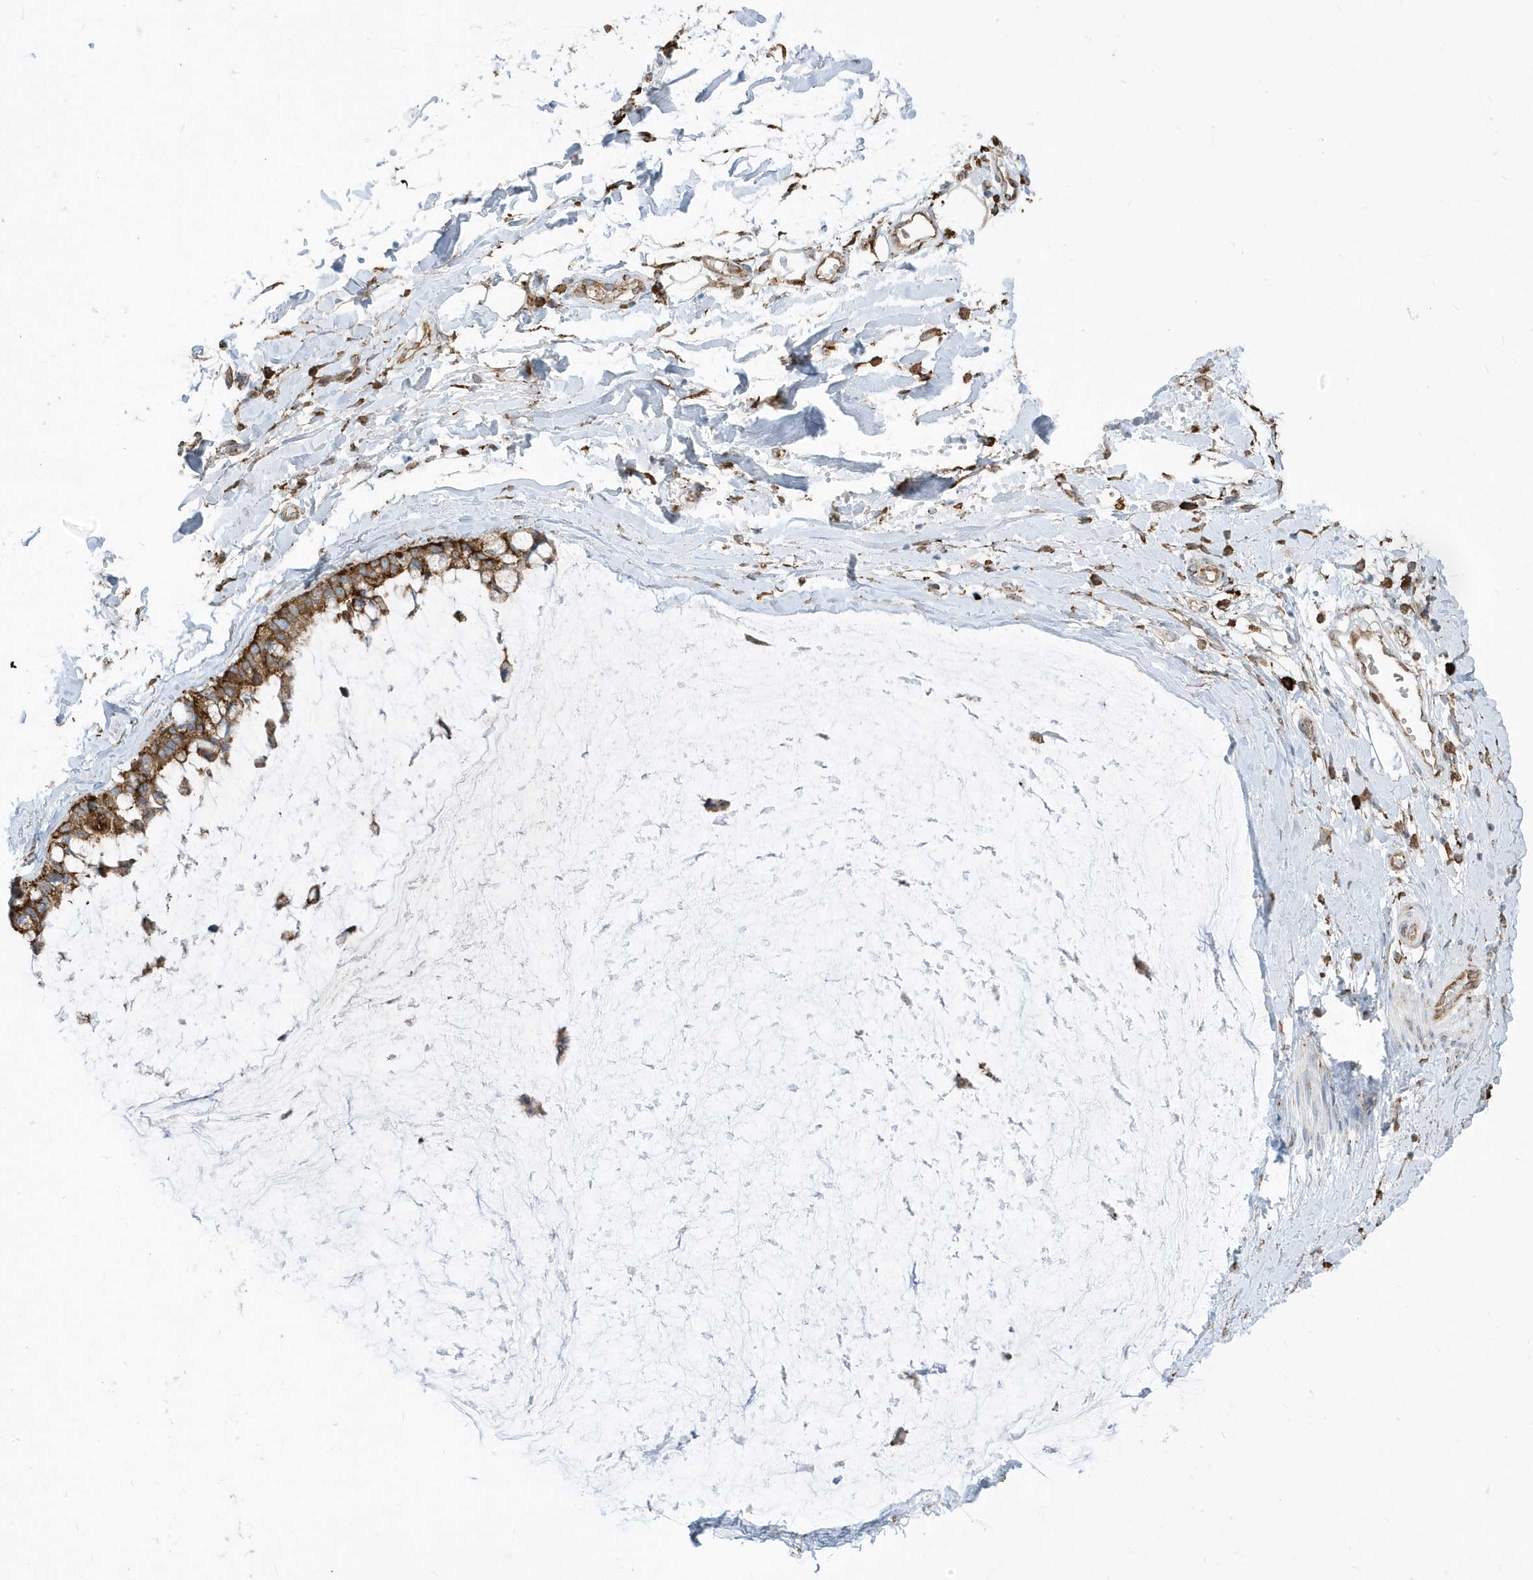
{"staining": {"intensity": "strong", "quantity": ">75%", "location": "cytoplasmic/membranous"}, "tissue": "ovarian cancer", "cell_type": "Tumor cells", "image_type": "cancer", "snomed": [{"axis": "morphology", "description": "Cystadenocarcinoma, mucinous, NOS"}, {"axis": "topography", "description": "Ovary"}], "caption": "Human ovarian cancer (mucinous cystadenocarcinoma) stained with a protein marker shows strong staining in tumor cells.", "gene": "PDIA6", "patient": {"sex": "female", "age": 39}}